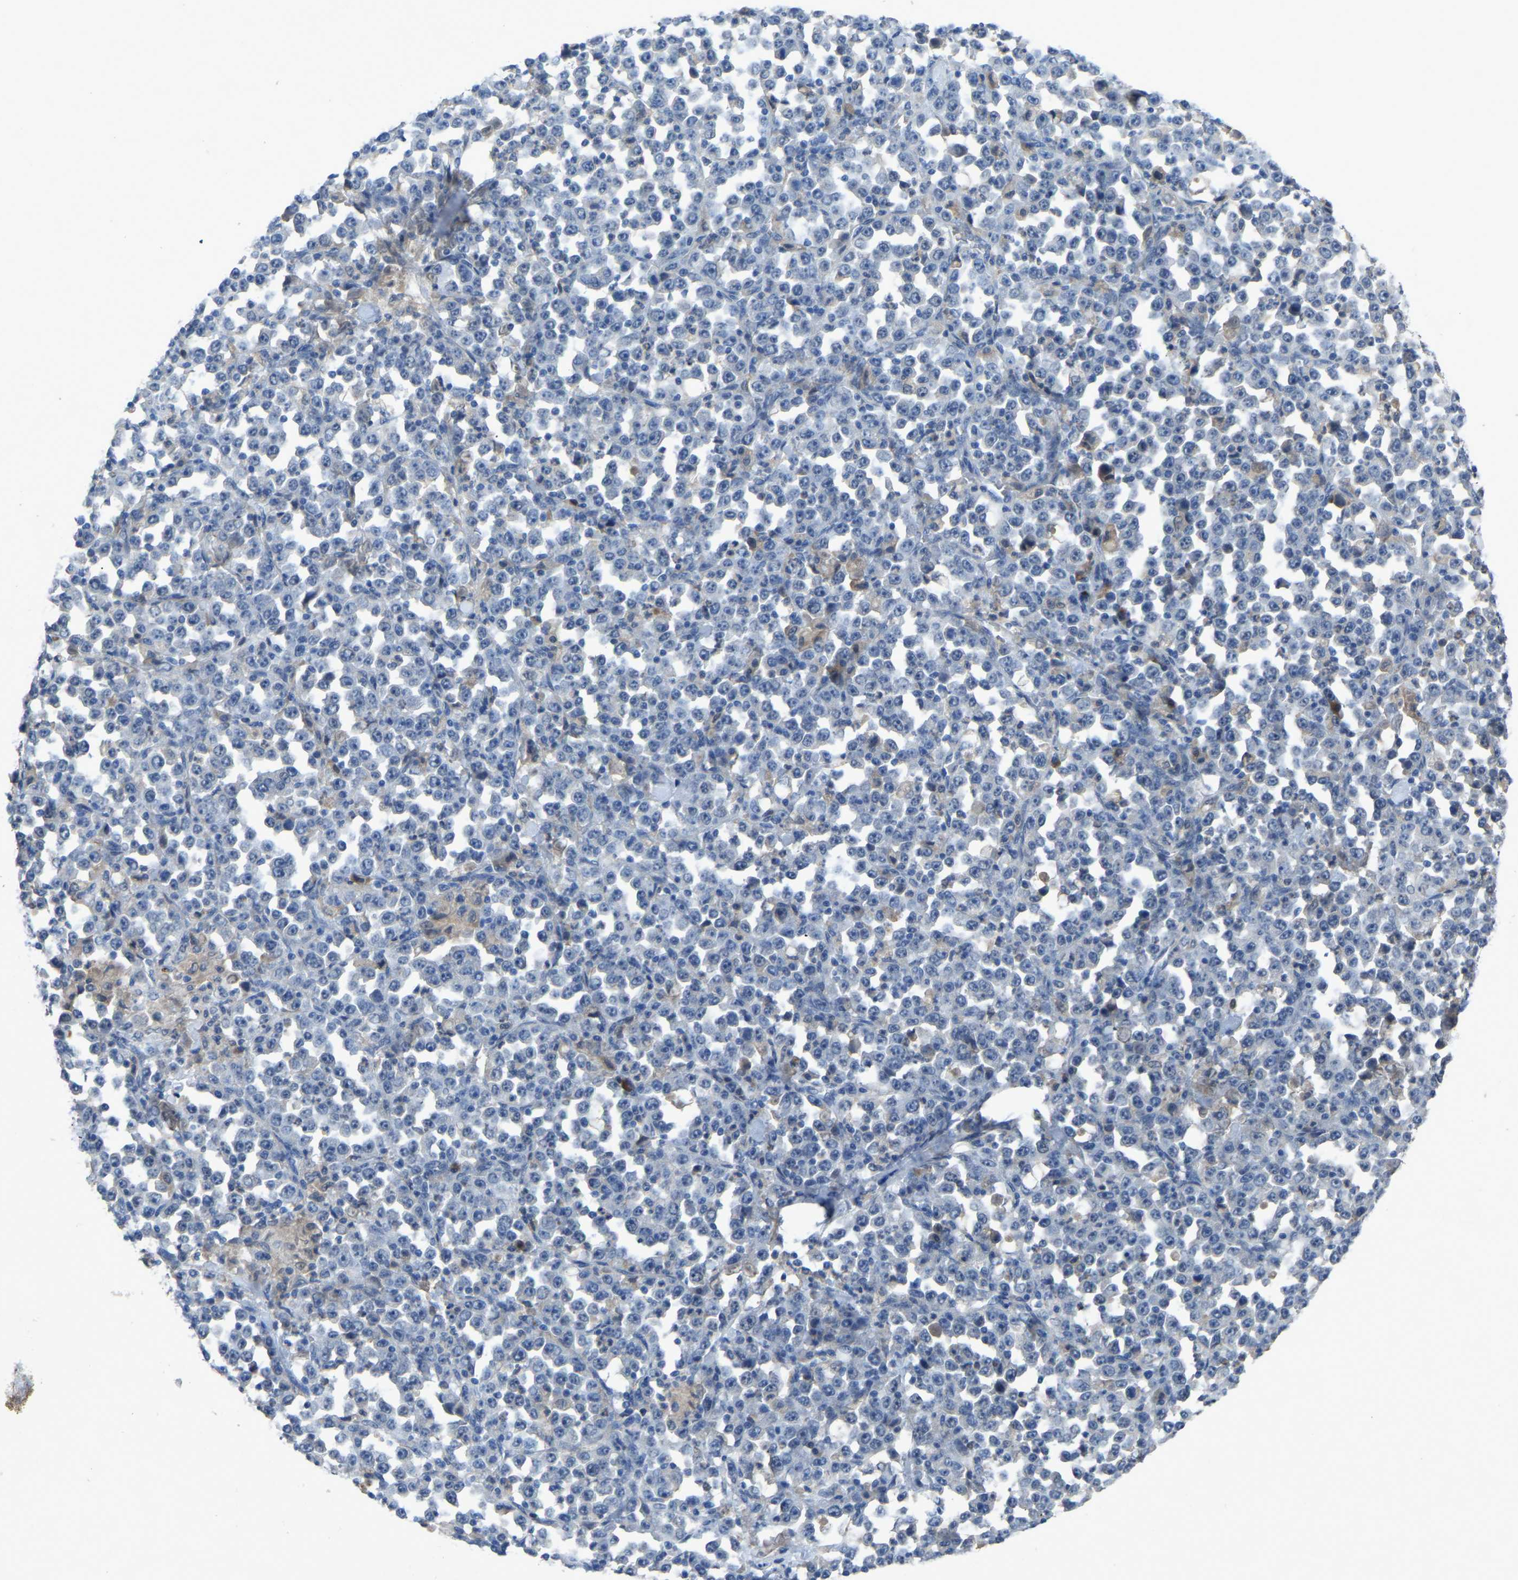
{"staining": {"intensity": "negative", "quantity": "none", "location": "none"}, "tissue": "stomach cancer", "cell_type": "Tumor cells", "image_type": "cancer", "snomed": [{"axis": "morphology", "description": "Normal tissue, NOS"}, {"axis": "morphology", "description": "Adenocarcinoma, NOS"}, {"axis": "topography", "description": "Stomach, upper"}, {"axis": "topography", "description": "Stomach"}], "caption": "The histopathology image displays no staining of tumor cells in stomach cancer.", "gene": "FHIT", "patient": {"sex": "male", "age": 59}}